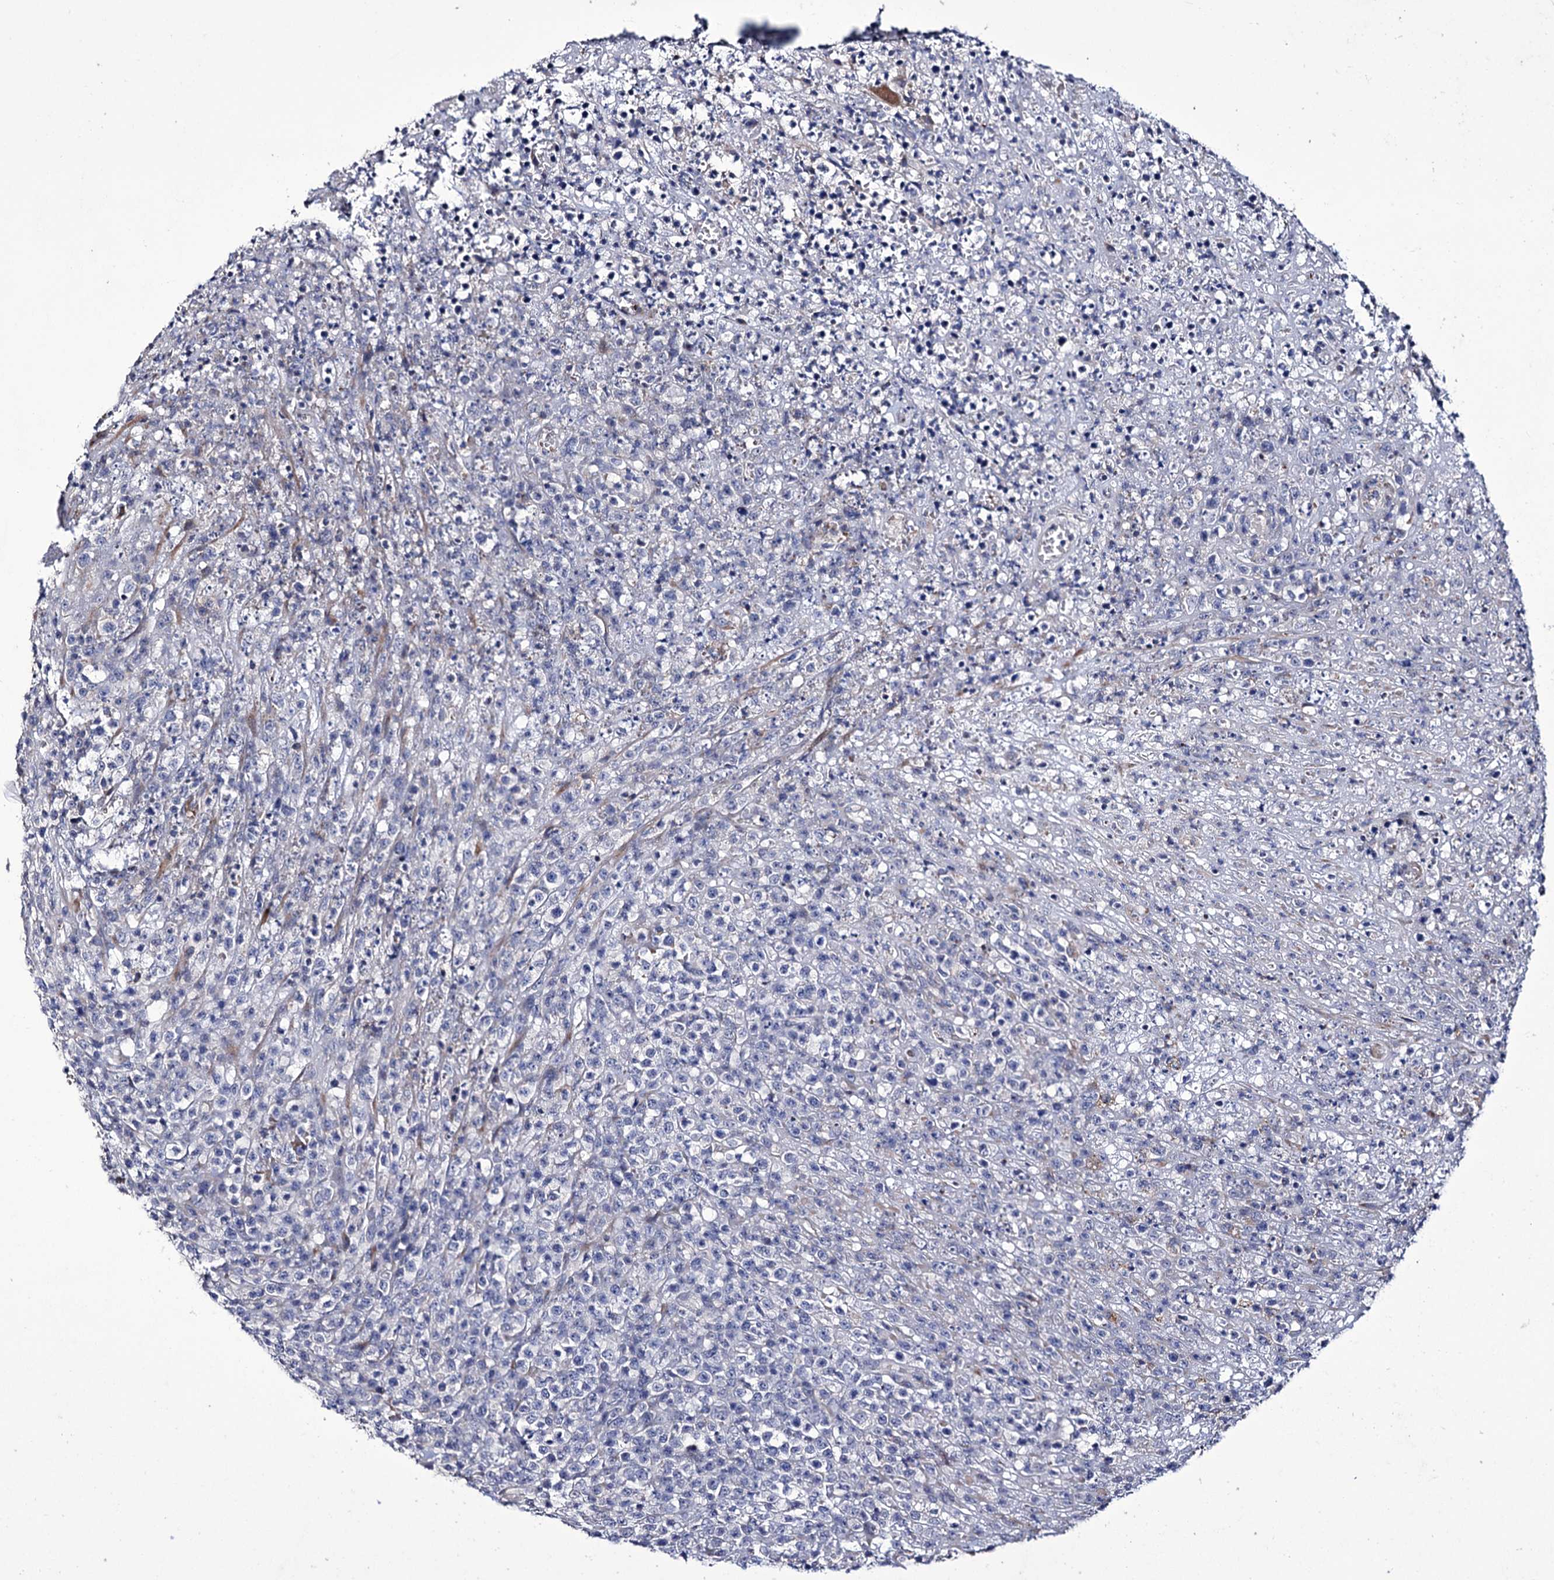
{"staining": {"intensity": "negative", "quantity": "none", "location": "none"}, "tissue": "lymphoma", "cell_type": "Tumor cells", "image_type": "cancer", "snomed": [{"axis": "morphology", "description": "Malignant lymphoma, non-Hodgkin's type, High grade"}, {"axis": "topography", "description": "Colon"}], "caption": "Immunohistochemical staining of malignant lymphoma, non-Hodgkin's type (high-grade) displays no significant positivity in tumor cells.", "gene": "TUBGCP5", "patient": {"sex": "female", "age": 53}}